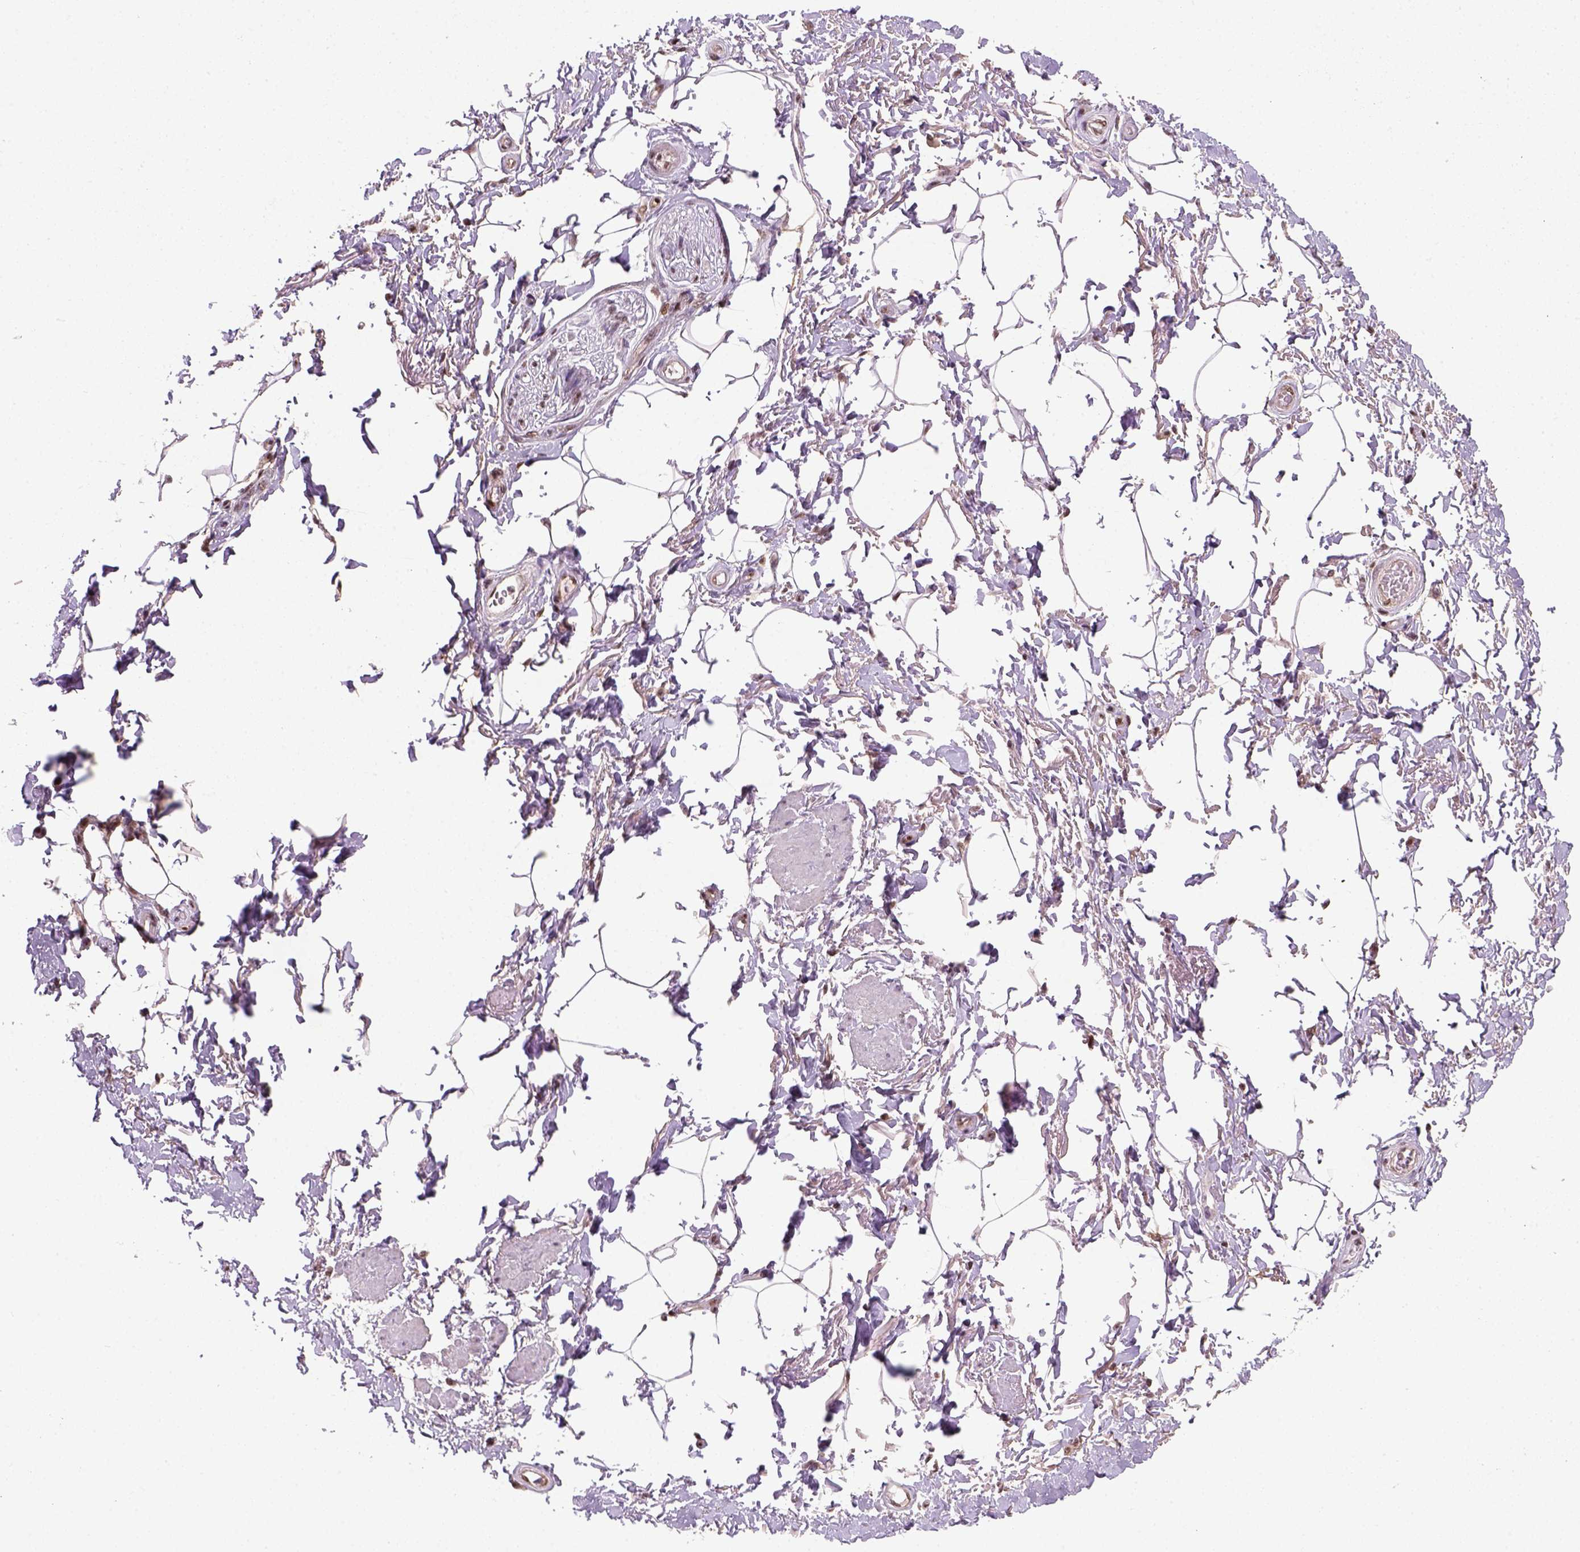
{"staining": {"intensity": "strong", "quantity": ">75%", "location": "nuclear"}, "tissue": "adipose tissue", "cell_type": "Adipocytes", "image_type": "normal", "snomed": [{"axis": "morphology", "description": "Normal tissue, NOS"}, {"axis": "topography", "description": "Peripheral nerve tissue"}], "caption": "Immunohistochemistry (IHC) photomicrograph of unremarkable adipose tissue: human adipose tissue stained using IHC shows high levels of strong protein expression localized specifically in the nuclear of adipocytes, appearing as a nuclear brown color.", "gene": "MGMT", "patient": {"sex": "male", "age": 51}}